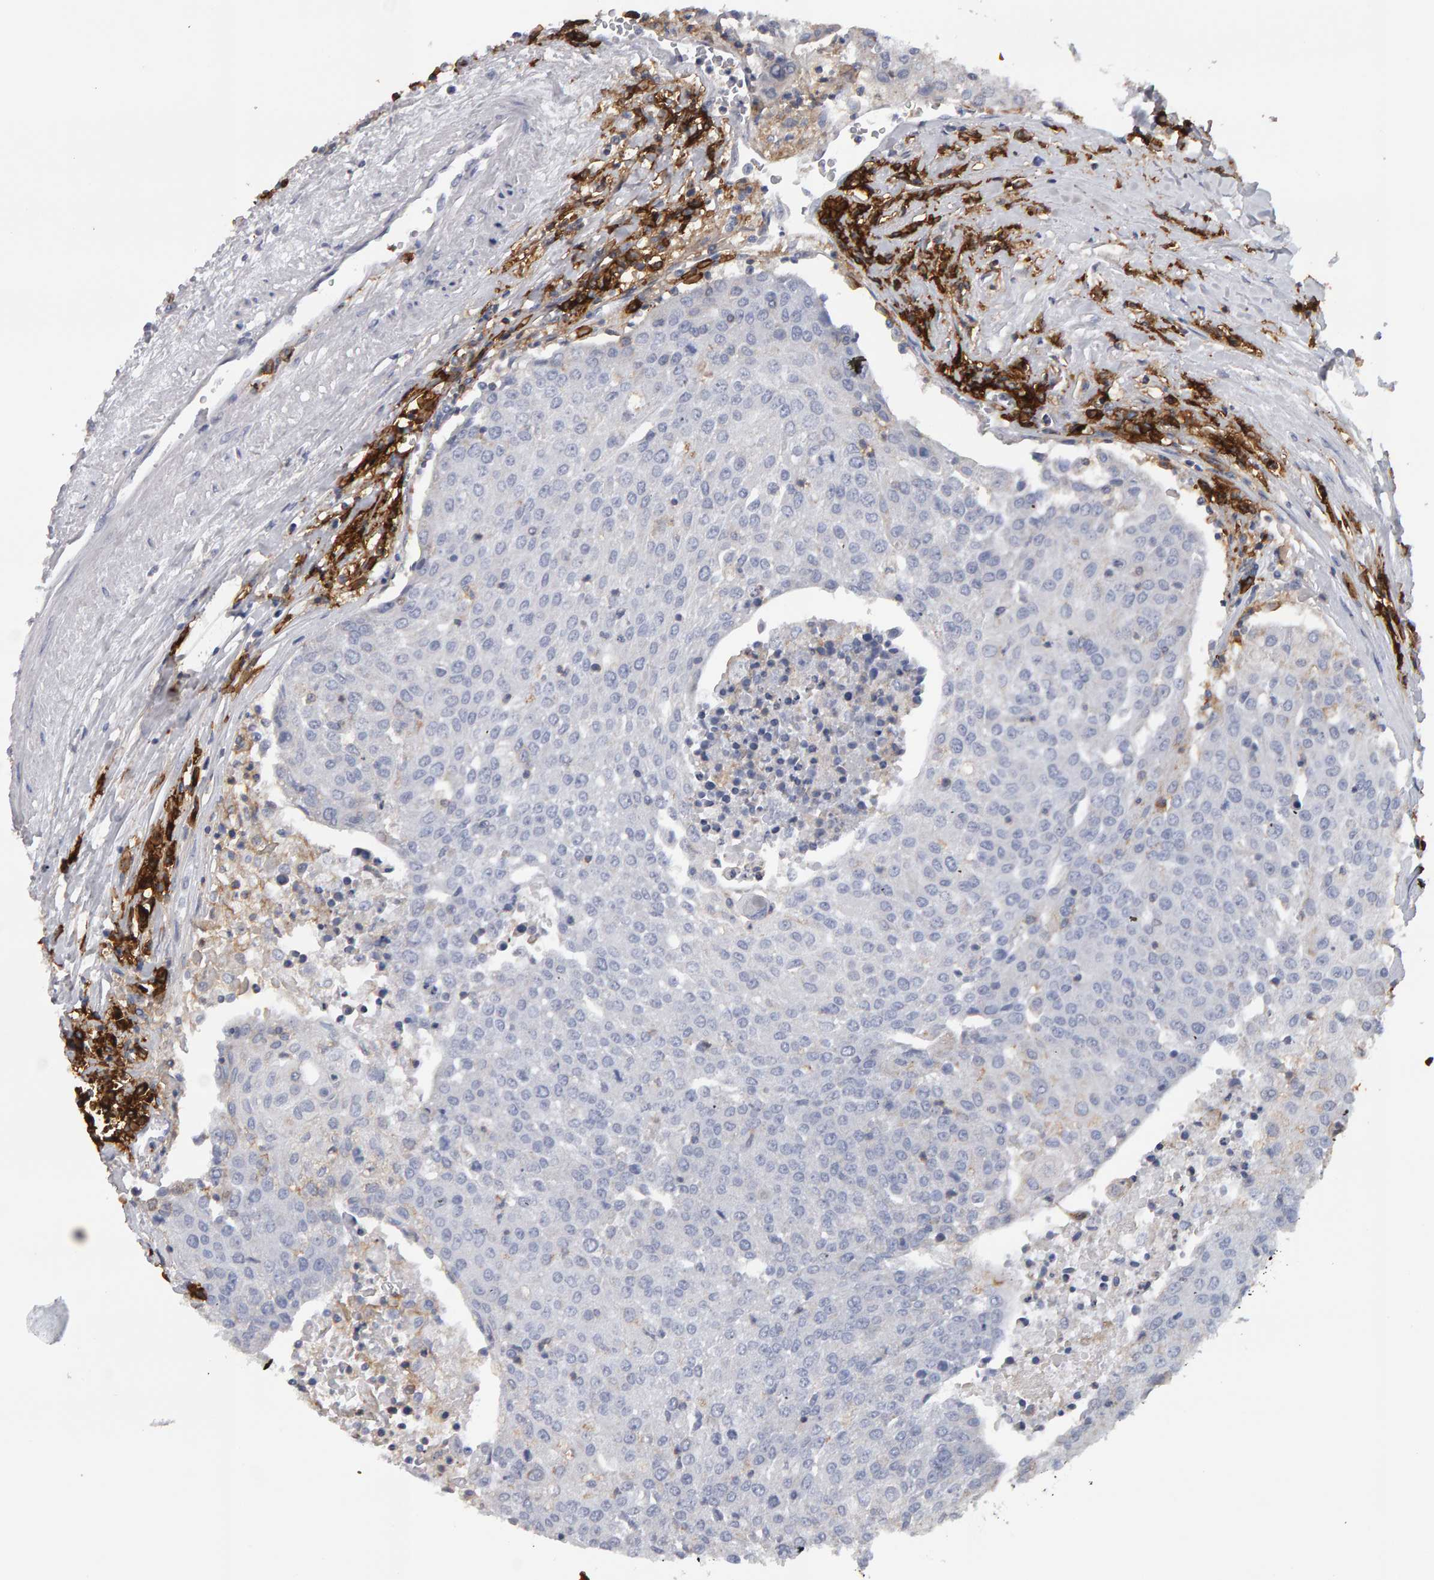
{"staining": {"intensity": "negative", "quantity": "none", "location": "none"}, "tissue": "urothelial cancer", "cell_type": "Tumor cells", "image_type": "cancer", "snomed": [{"axis": "morphology", "description": "Urothelial carcinoma, High grade"}, {"axis": "topography", "description": "Urinary bladder"}], "caption": "This is a micrograph of immunohistochemistry staining of urothelial carcinoma (high-grade), which shows no staining in tumor cells. (Brightfield microscopy of DAB (3,3'-diaminobenzidine) immunohistochemistry (IHC) at high magnification).", "gene": "CD38", "patient": {"sex": "female", "age": 85}}